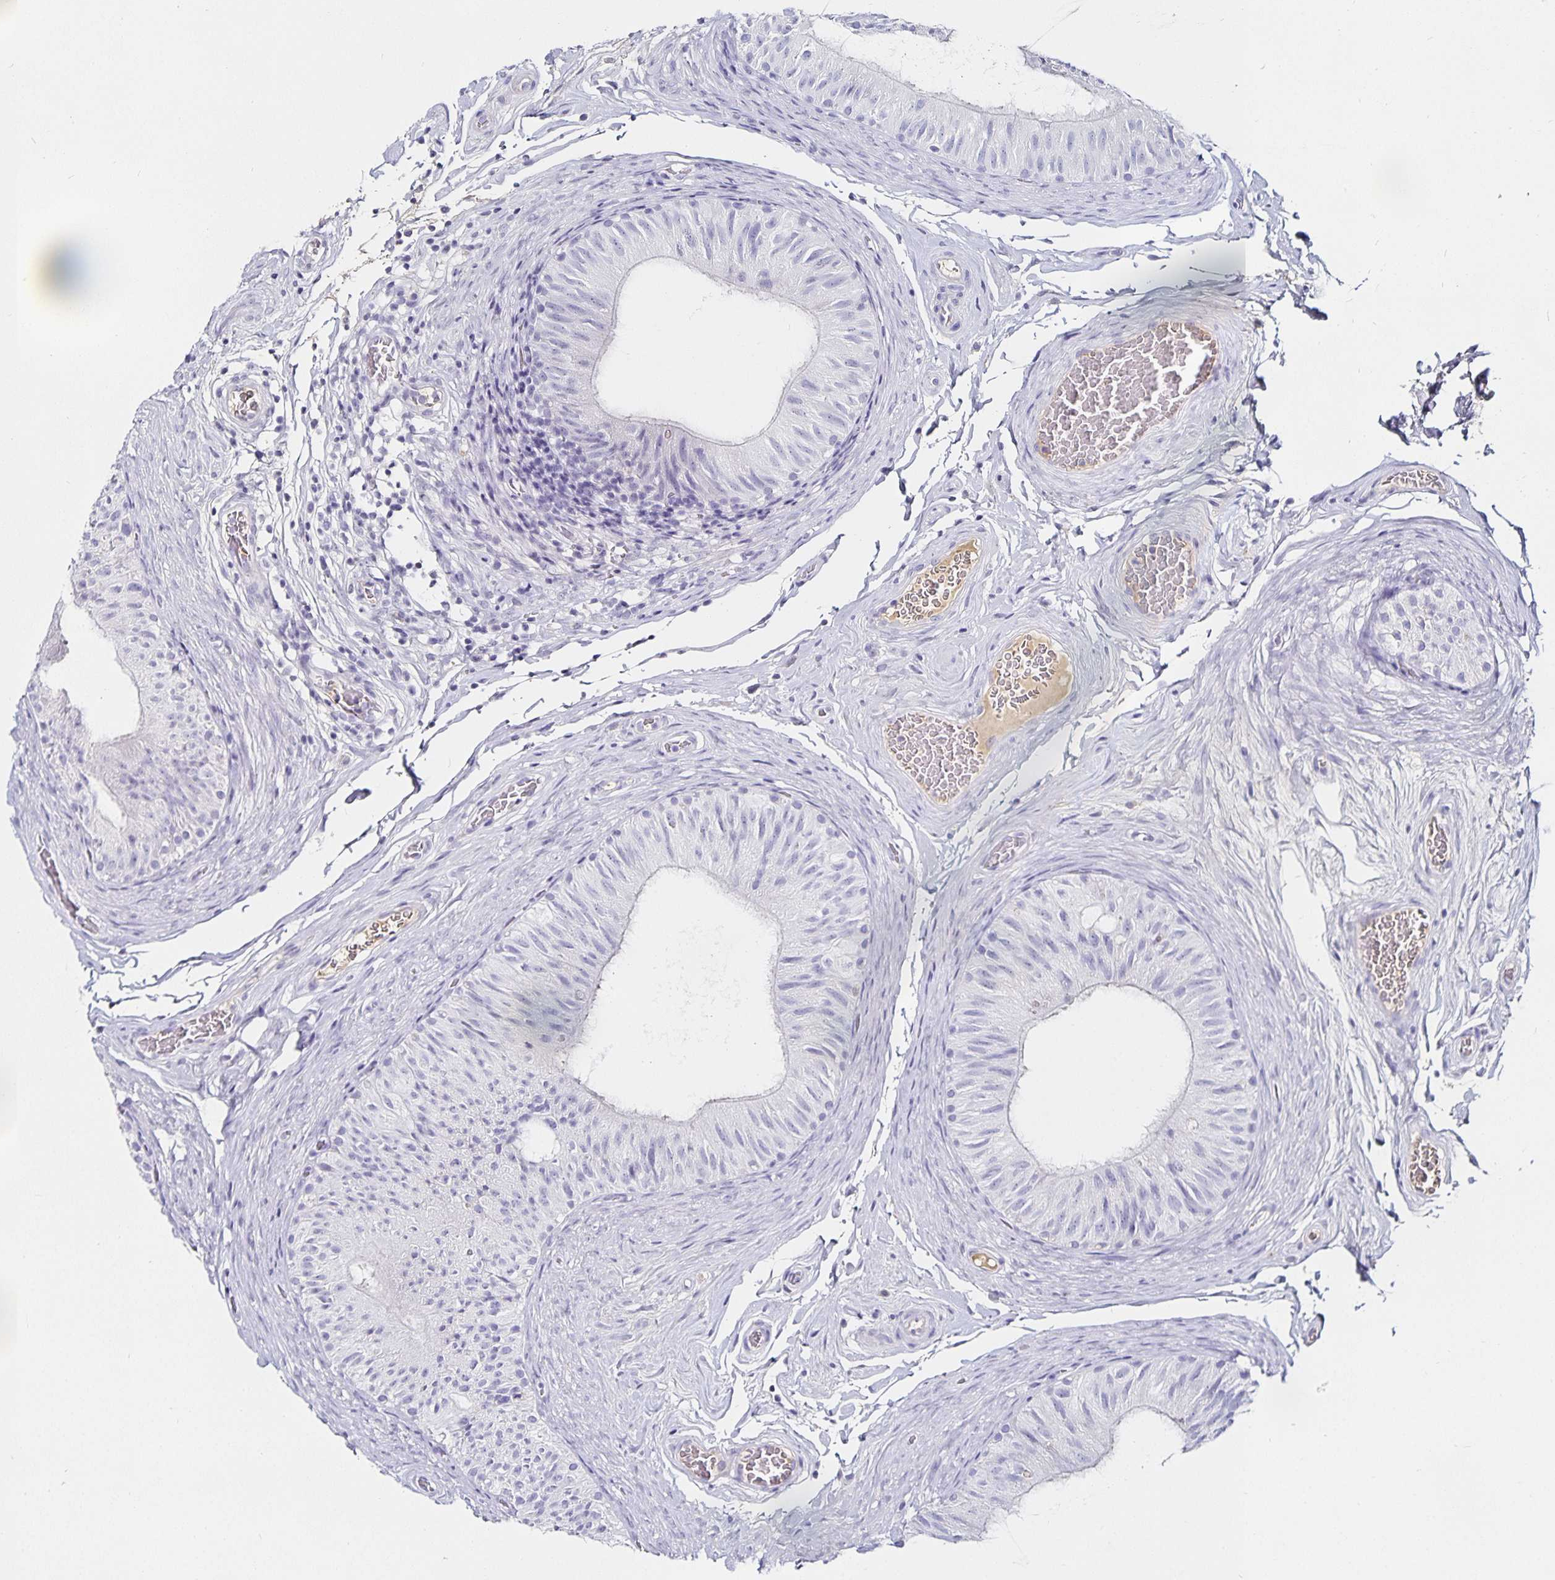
{"staining": {"intensity": "negative", "quantity": "none", "location": "none"}, "tissue": "epididymis", "cell_type": "Glandular cells", "image_type": "normal", "snomed": [{"axis": "morphology", "description": "Normal tissue, NOS"}, {"axis": "topography", "description": "Epididymis, spermatic cord, NOS"}, {"axis": "topography", "description": "Epididymis"}], "caption": "This is an immunohistochemistry (IHC) image of normal human epididymis. There is no positivity in glandular cells.", "gene": "TTR", "patient": {"sex": "male", "age": 31}}